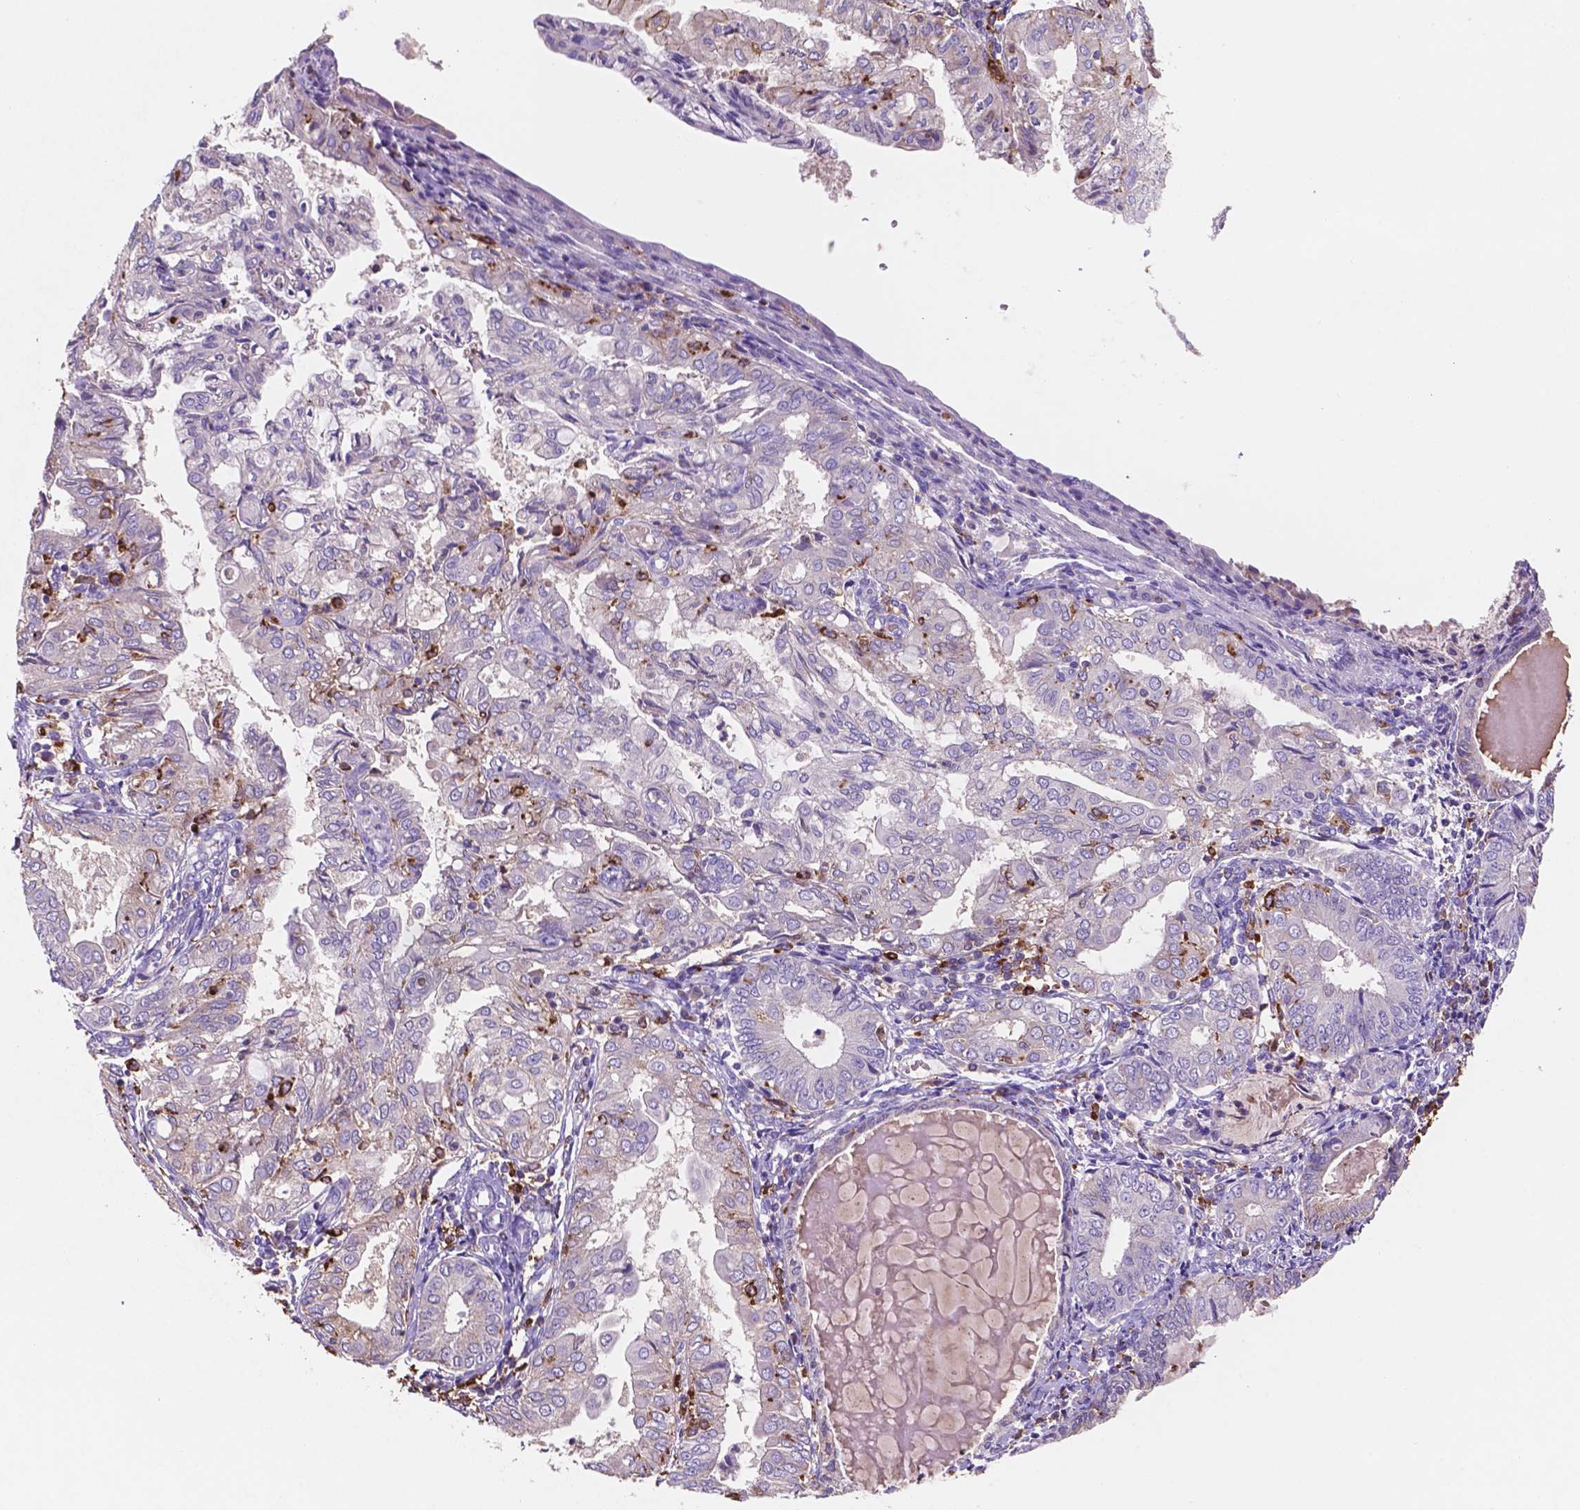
{"staining": {"intensity": "weak", "quantity": "<25%", "location": "cytoplasmic/membranous"}, "tissue": "endometrial cancer", "cell_type": "Tumor cells", "image_type": "cancer", "snomed": [{"axis": "morphology", "description": "Adenocarcinoma, NOS"}, {"axis": "topography", "description": "Endometrium"}], "caption": "This is a image of IHC staining of endometrial cancer (adenocarcinoma), which shows no staining in tumor cells.", "gene": "MKRN2OS", "patient": {"sex": "female", "age": 68}}